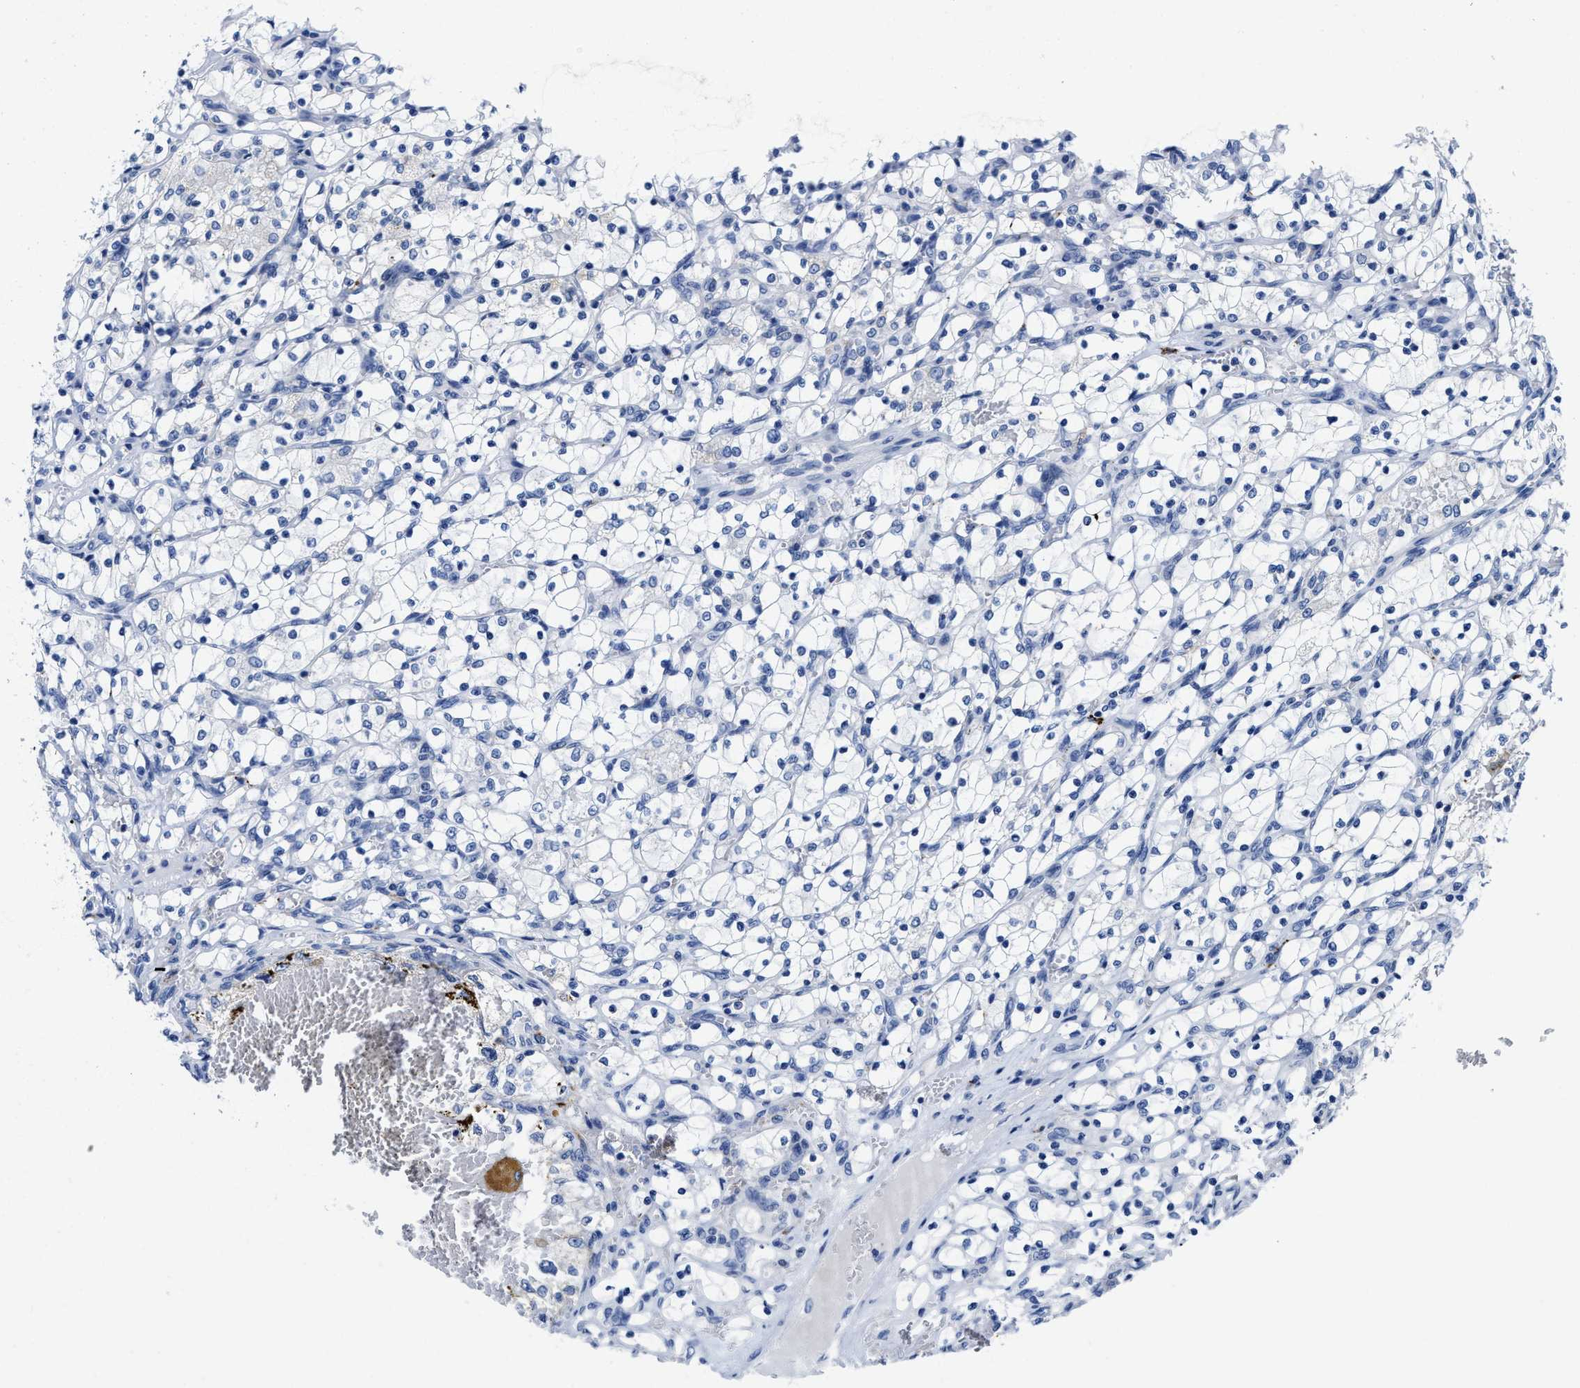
{"staining": {"intensity": "negative", "quantity": "none", "location": "none"}, "tissue": "renal cancer", "cell_type": "Tumor cells", "image_type": "cancer", "snomed": [{"axis": "morphology", "description": "Adenocarcinoma, NOS"}, {"axis": "topography", "description": "Kidney"}], "caption": "Immunohistochemical staining of human renal cancer exhibits no significant positivity in tumor cells.", "gene": "TBRG4", "patient": {"sex": "female", "age": 69}}